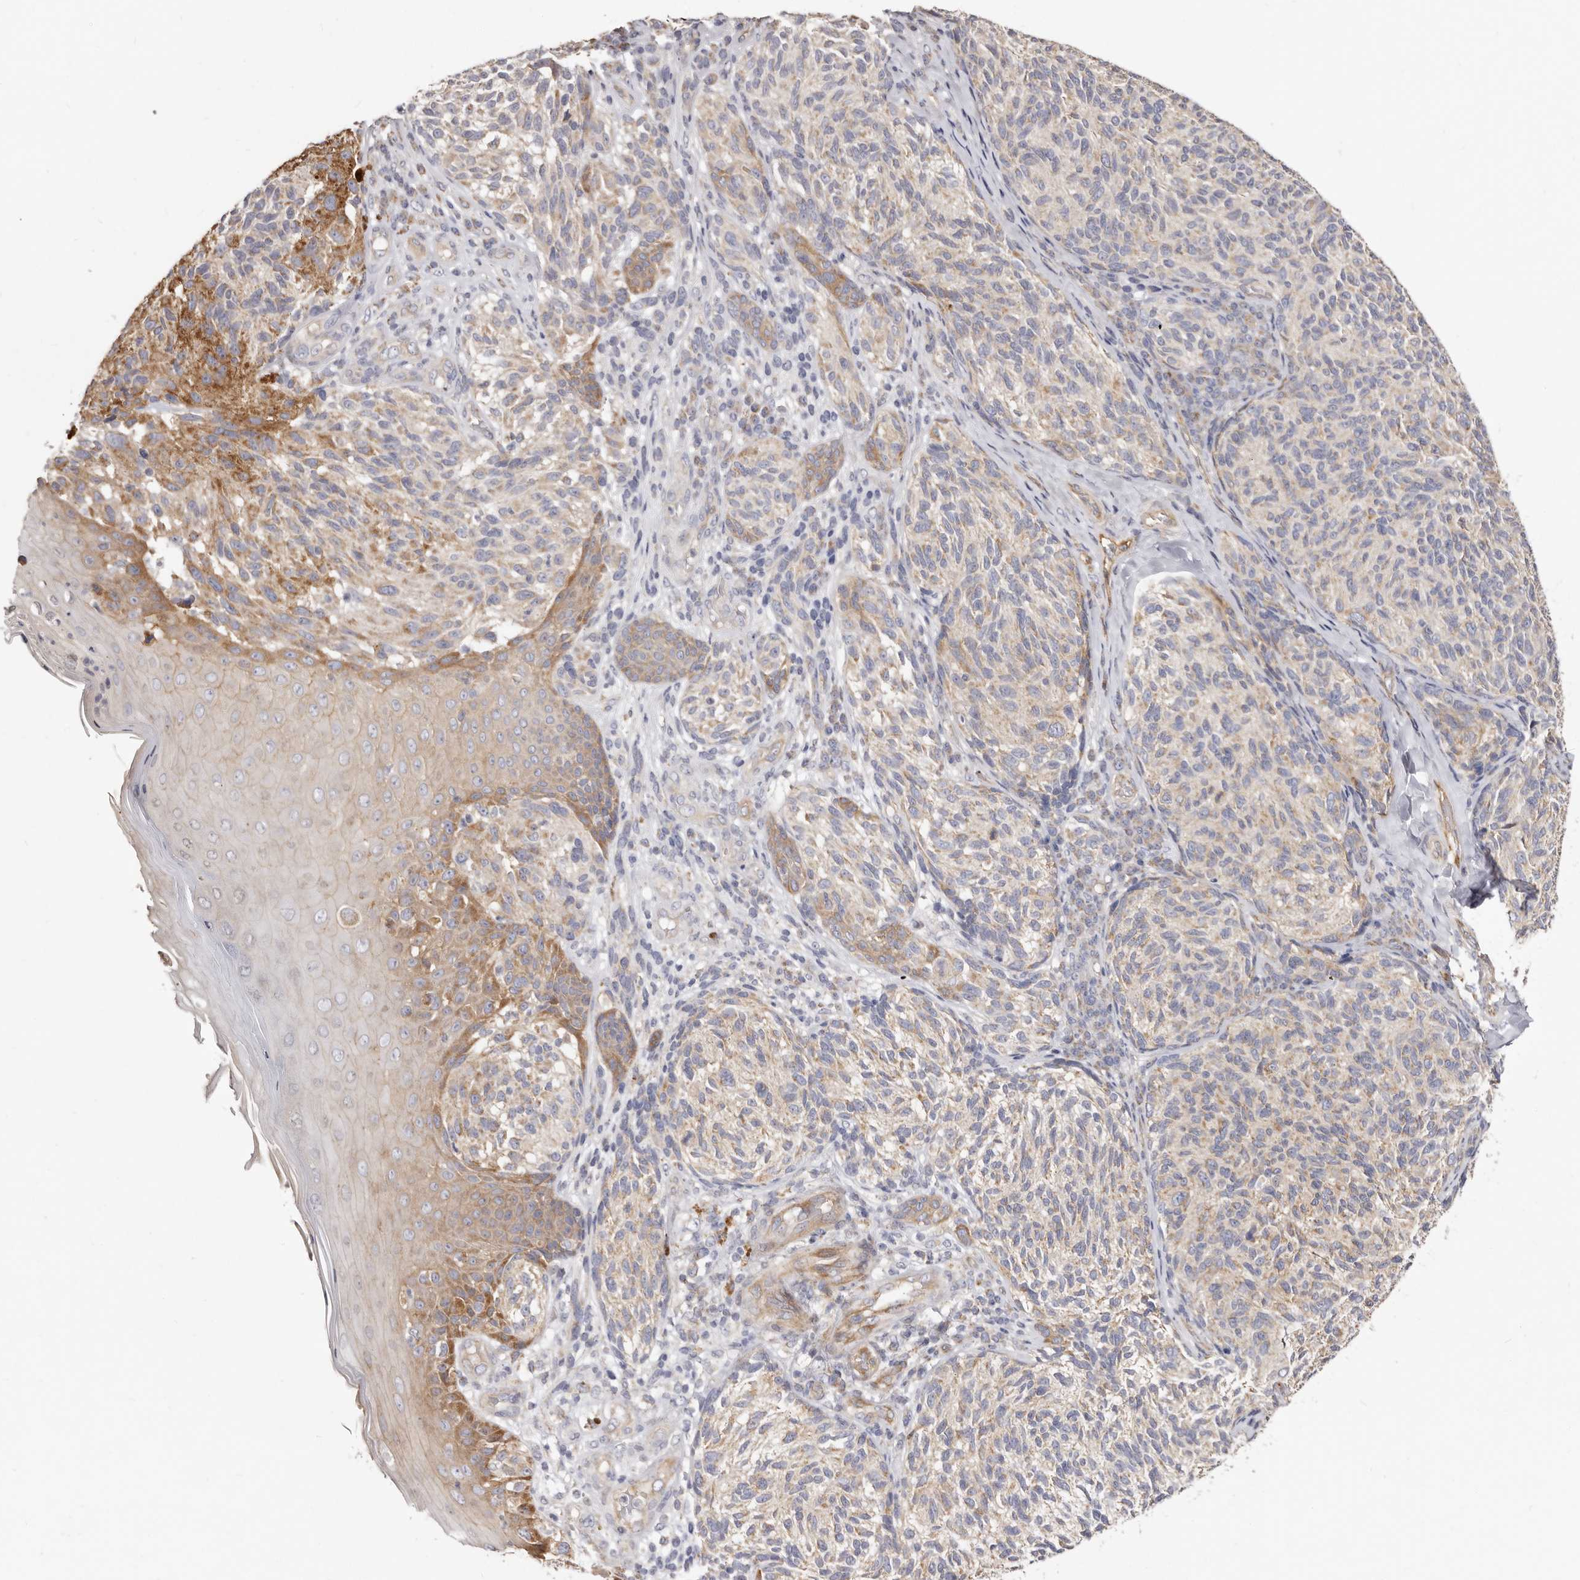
{"staining": {"intensity": "moderate", "quantity": "25%-75%", "location": "cytoplasmic/membranous"}, "tissue": "melanoma", "cell_type": "Tumor cells", "image_type": "cancer", "snomed": [{"axis": "morphology", "description": "Malignant melanoma, NOS"}, {"axis": "topography", "description": "Skin"}], "caption": "This histopathology image reveals immunohistochemistry staining of human malignant melanoma, with medium moderate cytoplasmic/membranous staining in approximately 25%-75% of tumor cells.", "gene": "BAIAP2L1", "patient": {"sex": "female", "age": 73}}